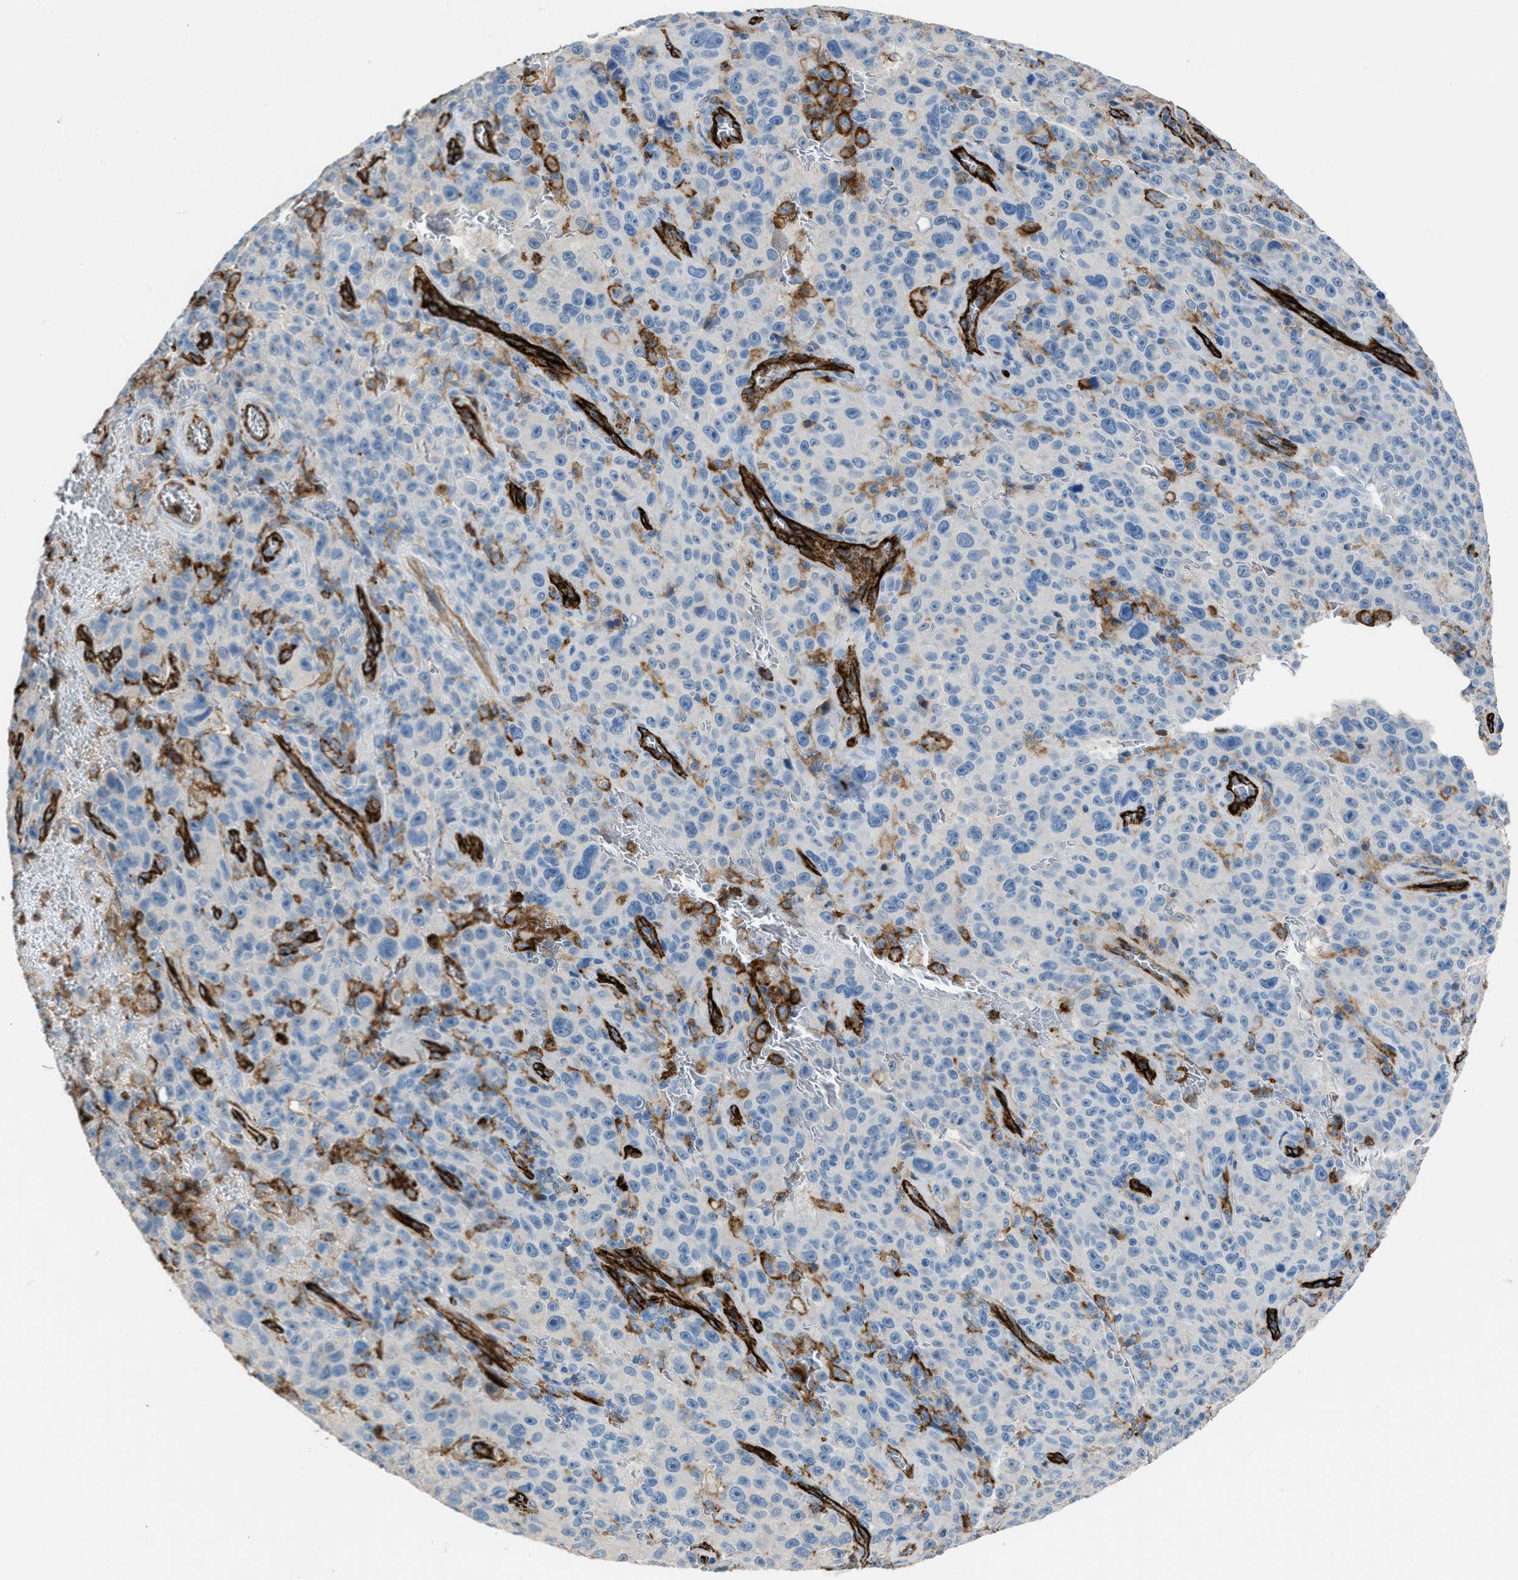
{"staining": {"intensity": "negative", "quantity": "none", "location": "none"}, "tissue": "melanoma", "cell_type": "Tumor cells", "image_type": "cancer", "snomed": [{"axis": "morphology", "description": "Malignant melanoma, NOS"}, {"axis": "topography", "description": "Skin"}], "caption": "IHC micrograph of neoplastic tissue: malignant melanoma stained with DAB shows no significant protein positivity in tumor cells. (Stains: DAB IHC with hematoxylin counter stain, Microscopy: brightfield microscopy at high magnification).", "gene": "DYSF", "patient": {"sex": "female", "age": 82}}